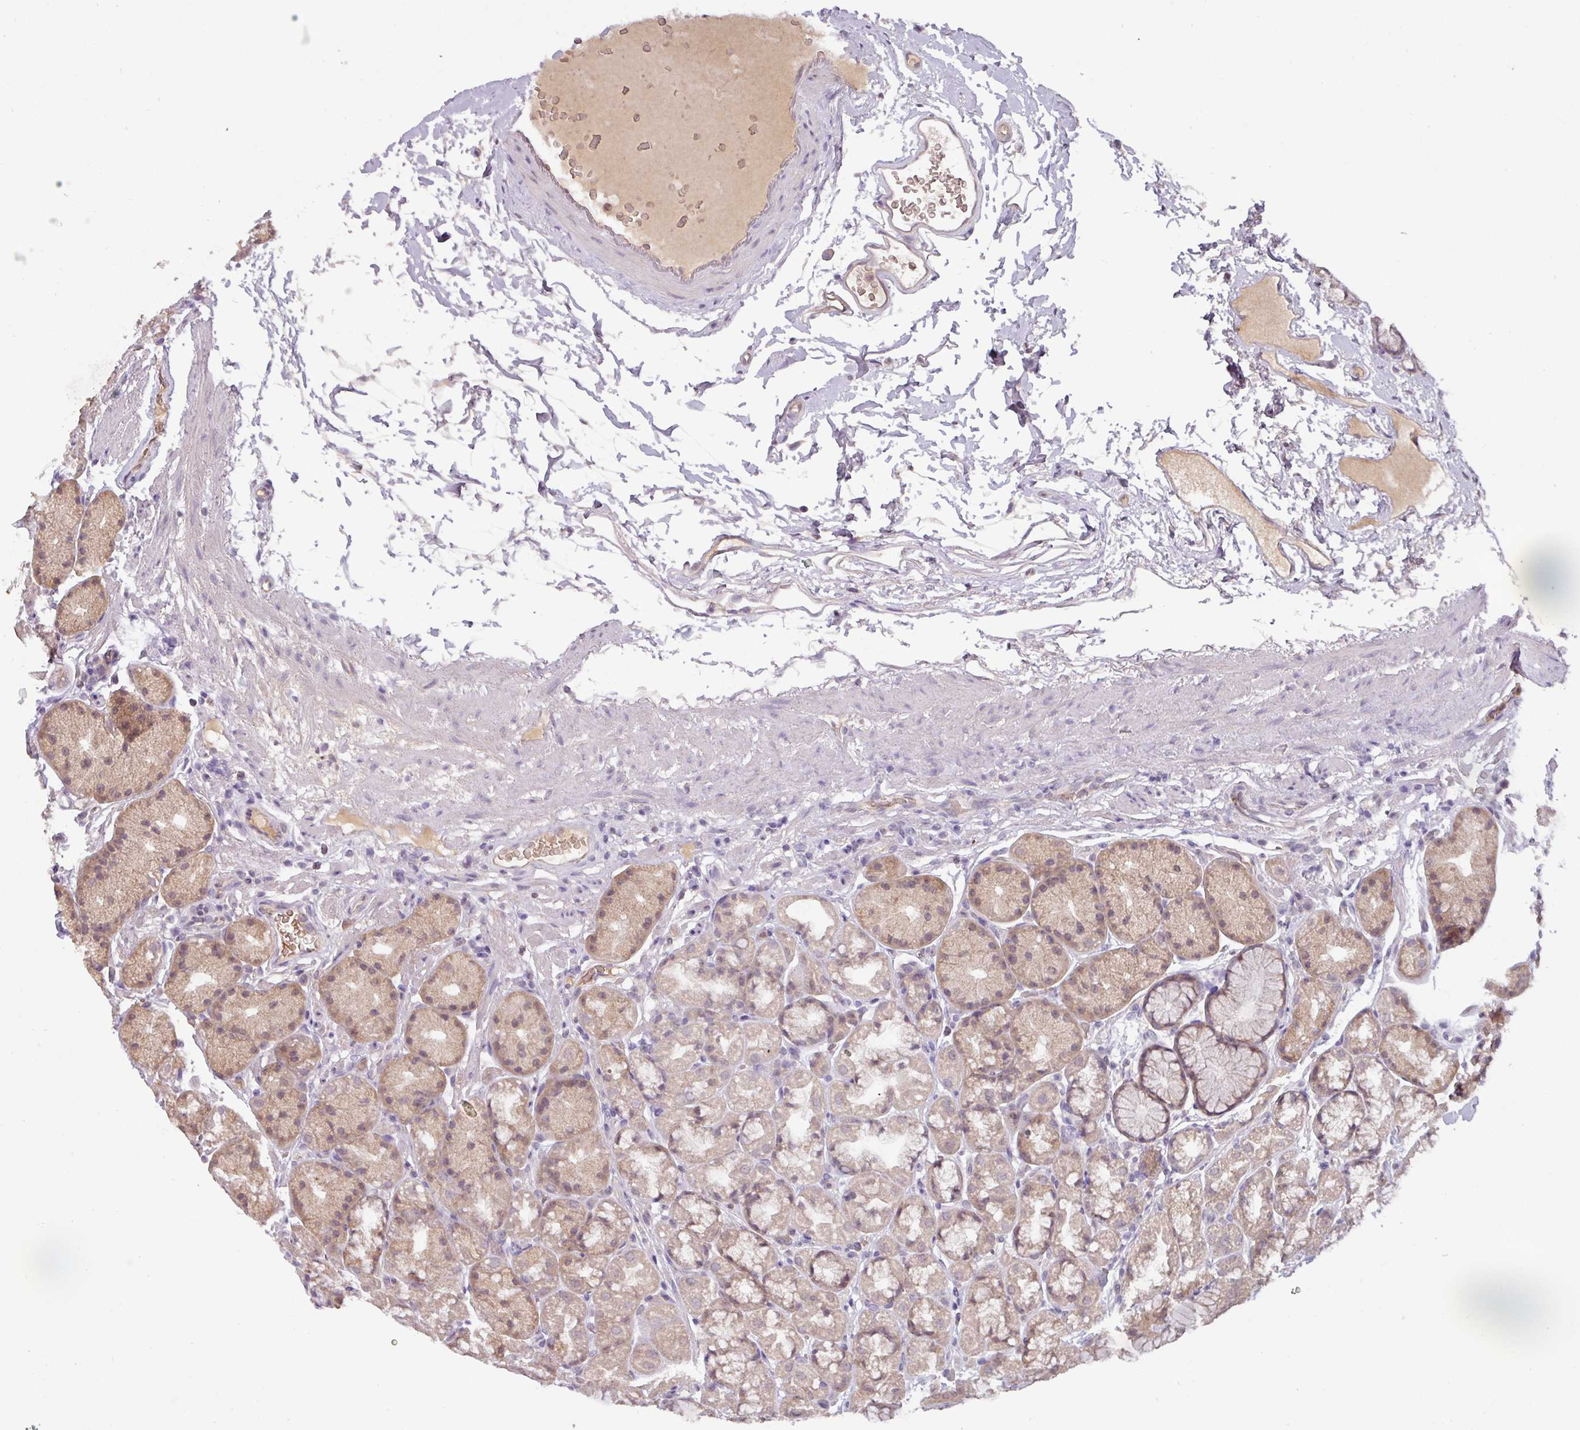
{"staining": {"intensity": "weak", "quantity": "25%-75%", "location": "cytoplasmic/membranous,nuclear"}, "tissue": "stomach", "cell_type": "Glandular cells", "image_type": "normal", "snomed": [{"axis": "morphology", "description": "Normal tissue, NOS"}, {"axis": "topography", "description": "Stomach, lower"}], "caption": "Stomach stained for a protein demonstrates weak cytoplasmic/membranous,nuclear positivity in glandular cells.", "gene": "SLC5A10", "patient": {"sex": "male", "age": 67}}